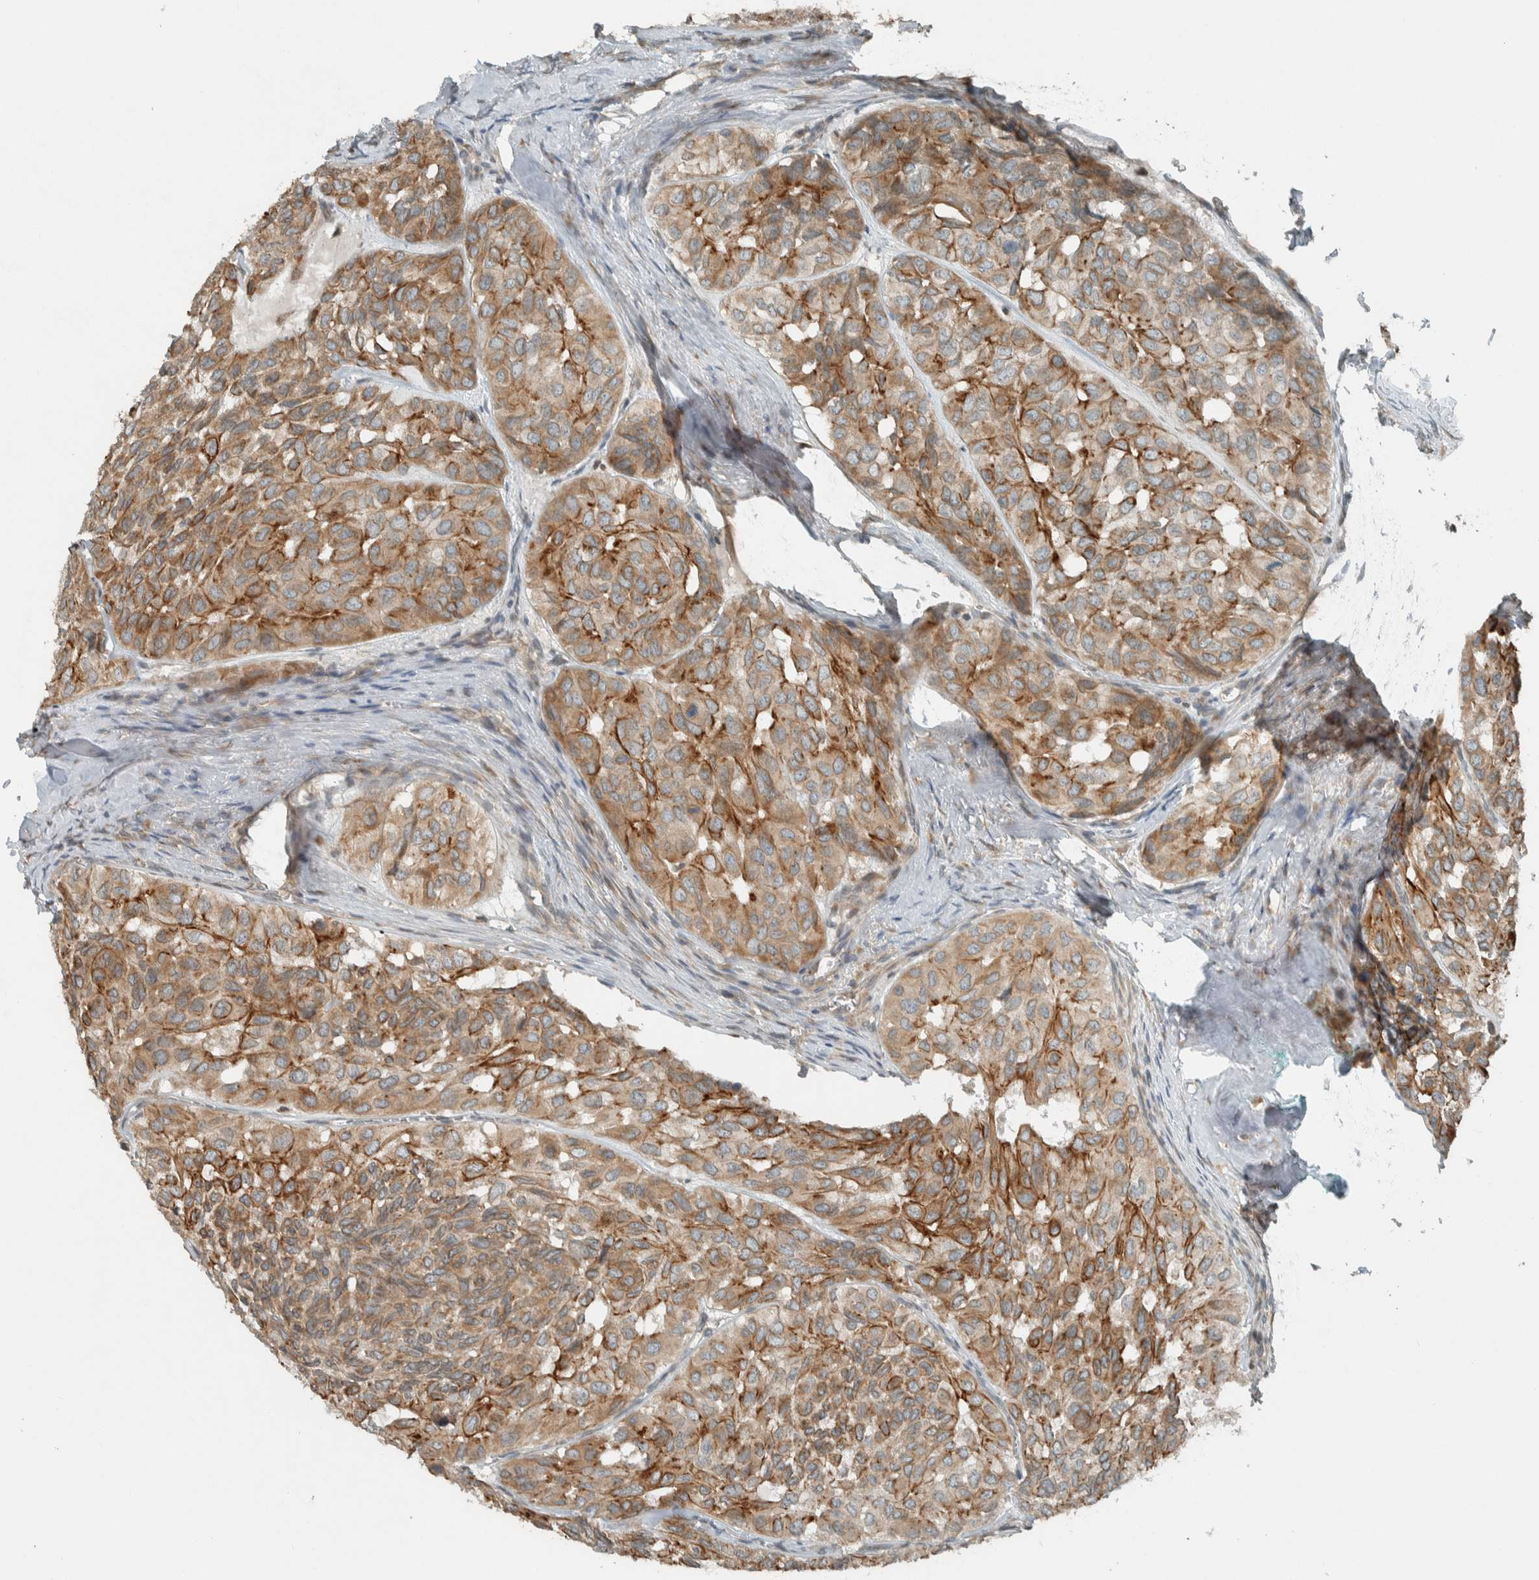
{"staining": {"intensity": "moderate", "quantity": ">75%", "location": "cytoplasmic/membranous"}, "tissue": "head and neck cancer", "cell_type": "Tumor cells", "image_type": "cancer", "snomed": [{"axis": "morphology", "description": "Adenocarcinoma, NOS"}, {"axis": "topography", "description": "Salivary gland, NOS"}, {"axis": "topography", "description": "Head-Neck"}], "caption": "IHC (DAB) staining of human adenocarcinoma (head and neck) reveals moderate cytoplasmic/membranous protein positivity in about >75% of tumor cells.", "gene": "SEL1L", "patient": {"sex": "female", "age": 76}}